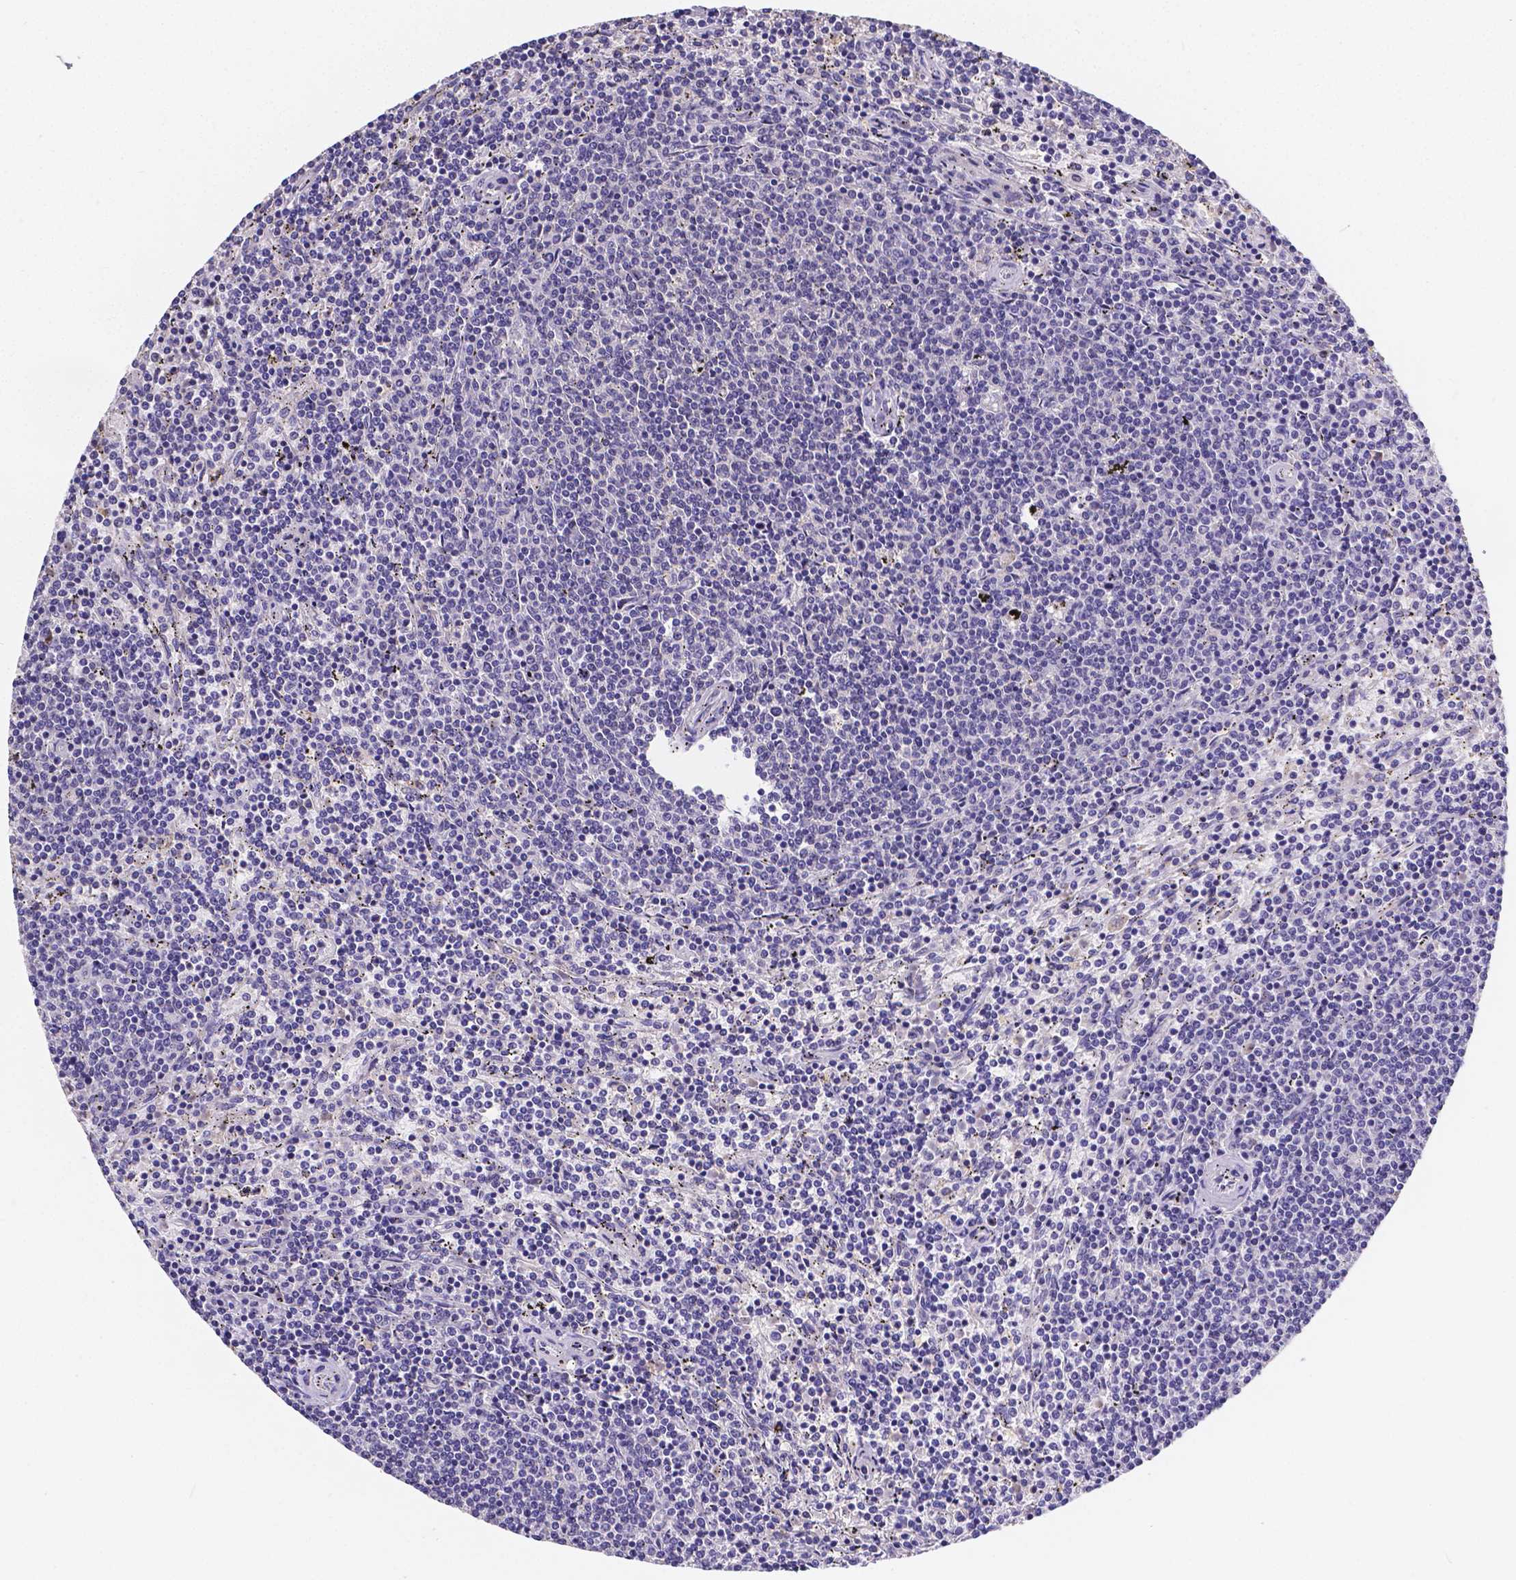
{"staining": {"intensity": "negative", "quantity": "none", "location": "none"}, "tissue": "lymphoma", "cell_type": "Tumor cells", "image_type": "cancer", "snomed": [{"axis": "morphology", "description": "Malignant lymphoma, non-Hodgkin's type, Low grade"}, {"axis": "topography", "description": "Spleen"}], "caption": "Immunohistochemistry (IHC) image of neoplastic tissue: low-grade malignant lymphoma, non-Hodgkin's type stained with DAB demonstrates no significant protein staining in tumor cells.", "gene": "ATP6V1D", "patient": {"sex": "female", "age": 50}}